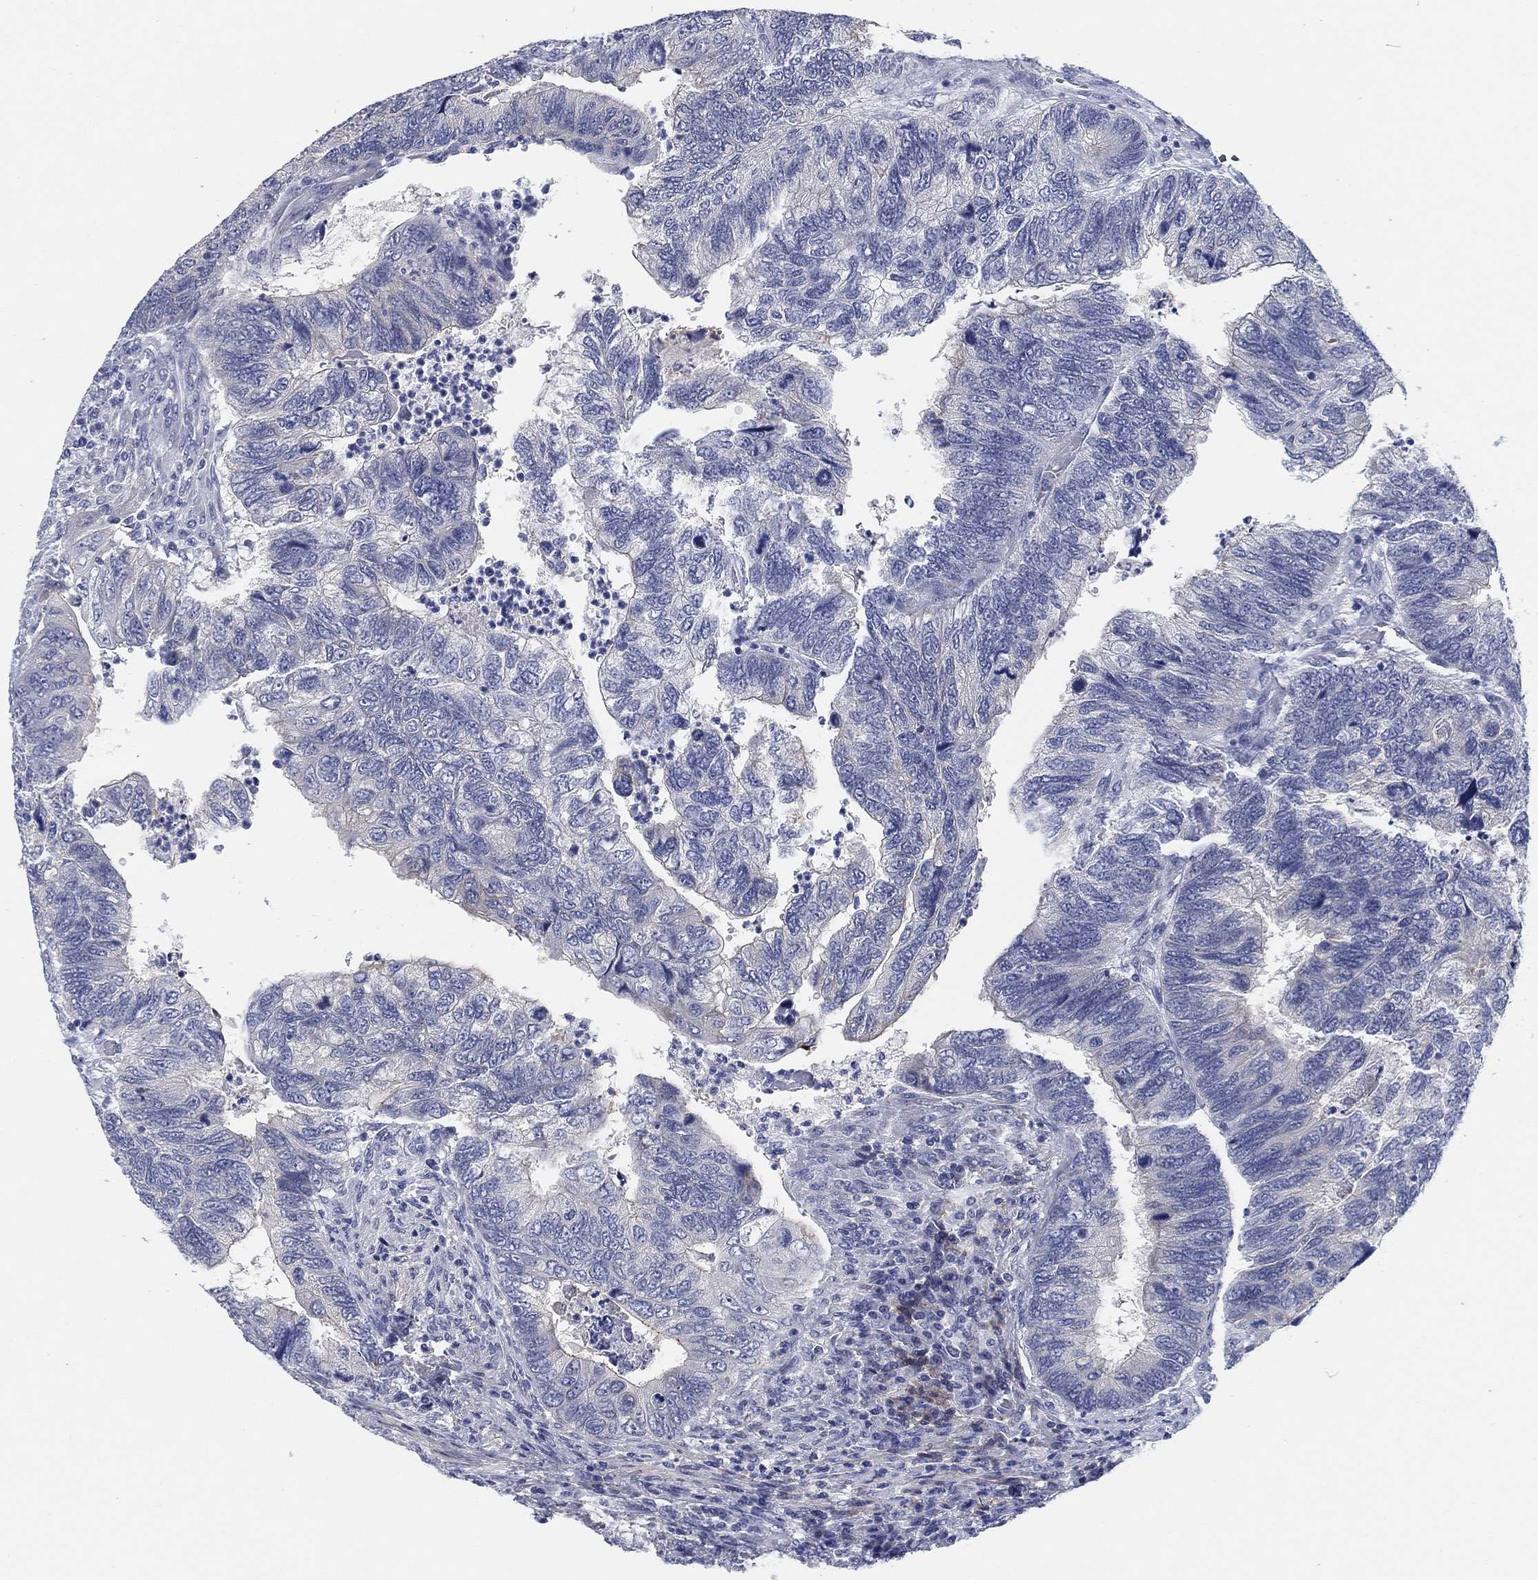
{"staining": {"intensity": "negative", "quantity": "none", "location": "none"}, "tissue": "colorectal cancer", "cell_type": "Tumor cells", "image_type": "cancer", "snomed": [{"axis": "morphology", "description": "Adenocarcinoma, NOS"}, {"axis": "topography", "description": "Colon"}], "caption": "There is no significant positivity in tumor cells of colorectal cancer.", "gene": "CLUL1", "patient": {"sex": "female", "age": 67}}